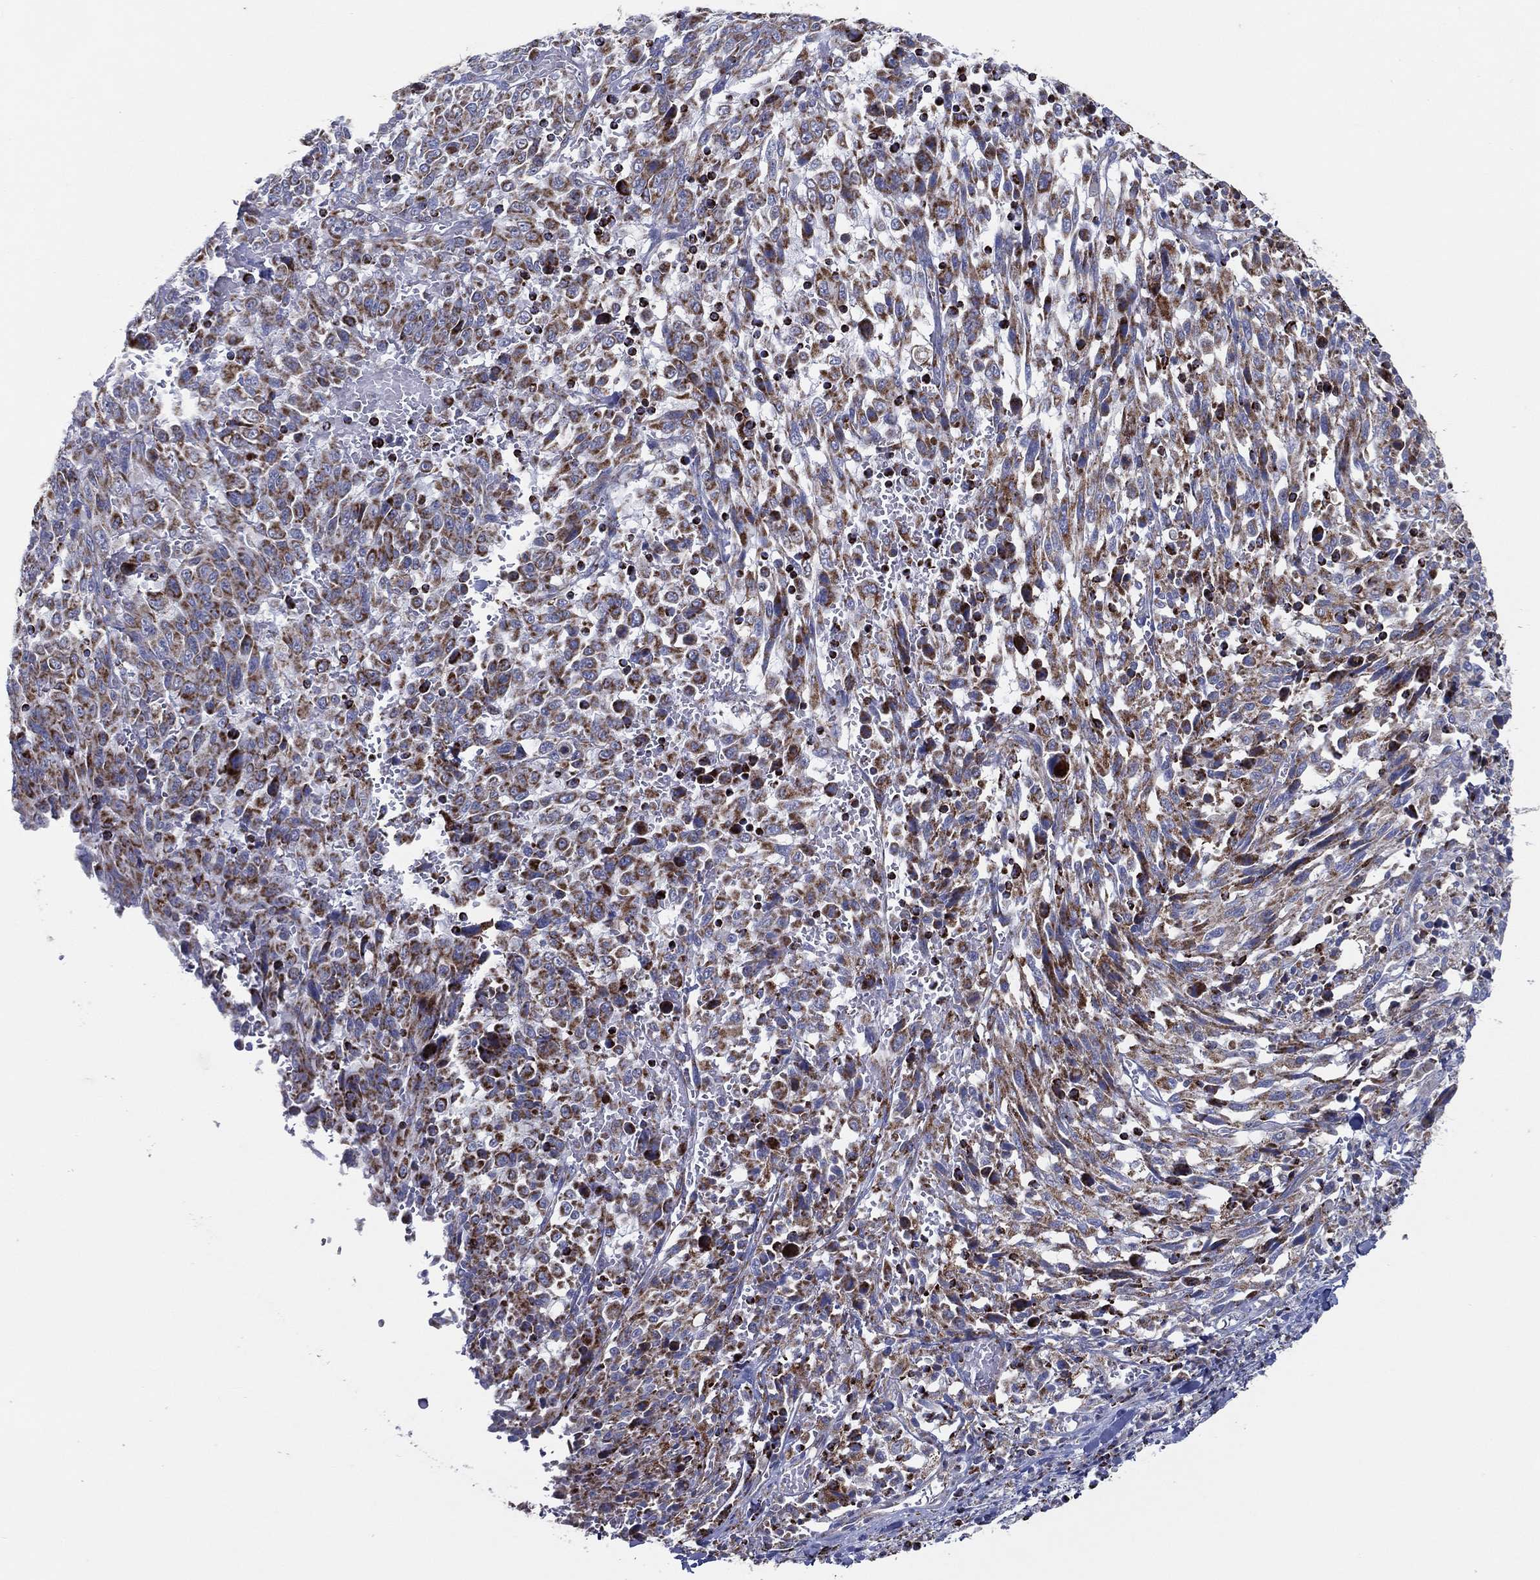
{"staining": {"intensity": "moderate", "quantity": "25%-75%", "location": "cytoplasmic/membranous"}, "tissue": "melanoma", "cell_type": "Tumor cells", "image_type": "cancer", "snomed": [{"axis": "morphology", "description": "Malignant melanoma, NOS"}, {"axis": "topography", "description": "Skin"}], "caption": "Immunohistochemical staining of human malignant melanoma exhibits medium levels of moderate cytoplasmic/membranous protein expression in approximately 25%-75% of tumor cells.", "gene": "SFXN1", "patient": {"sex": "female", "age": 91}}